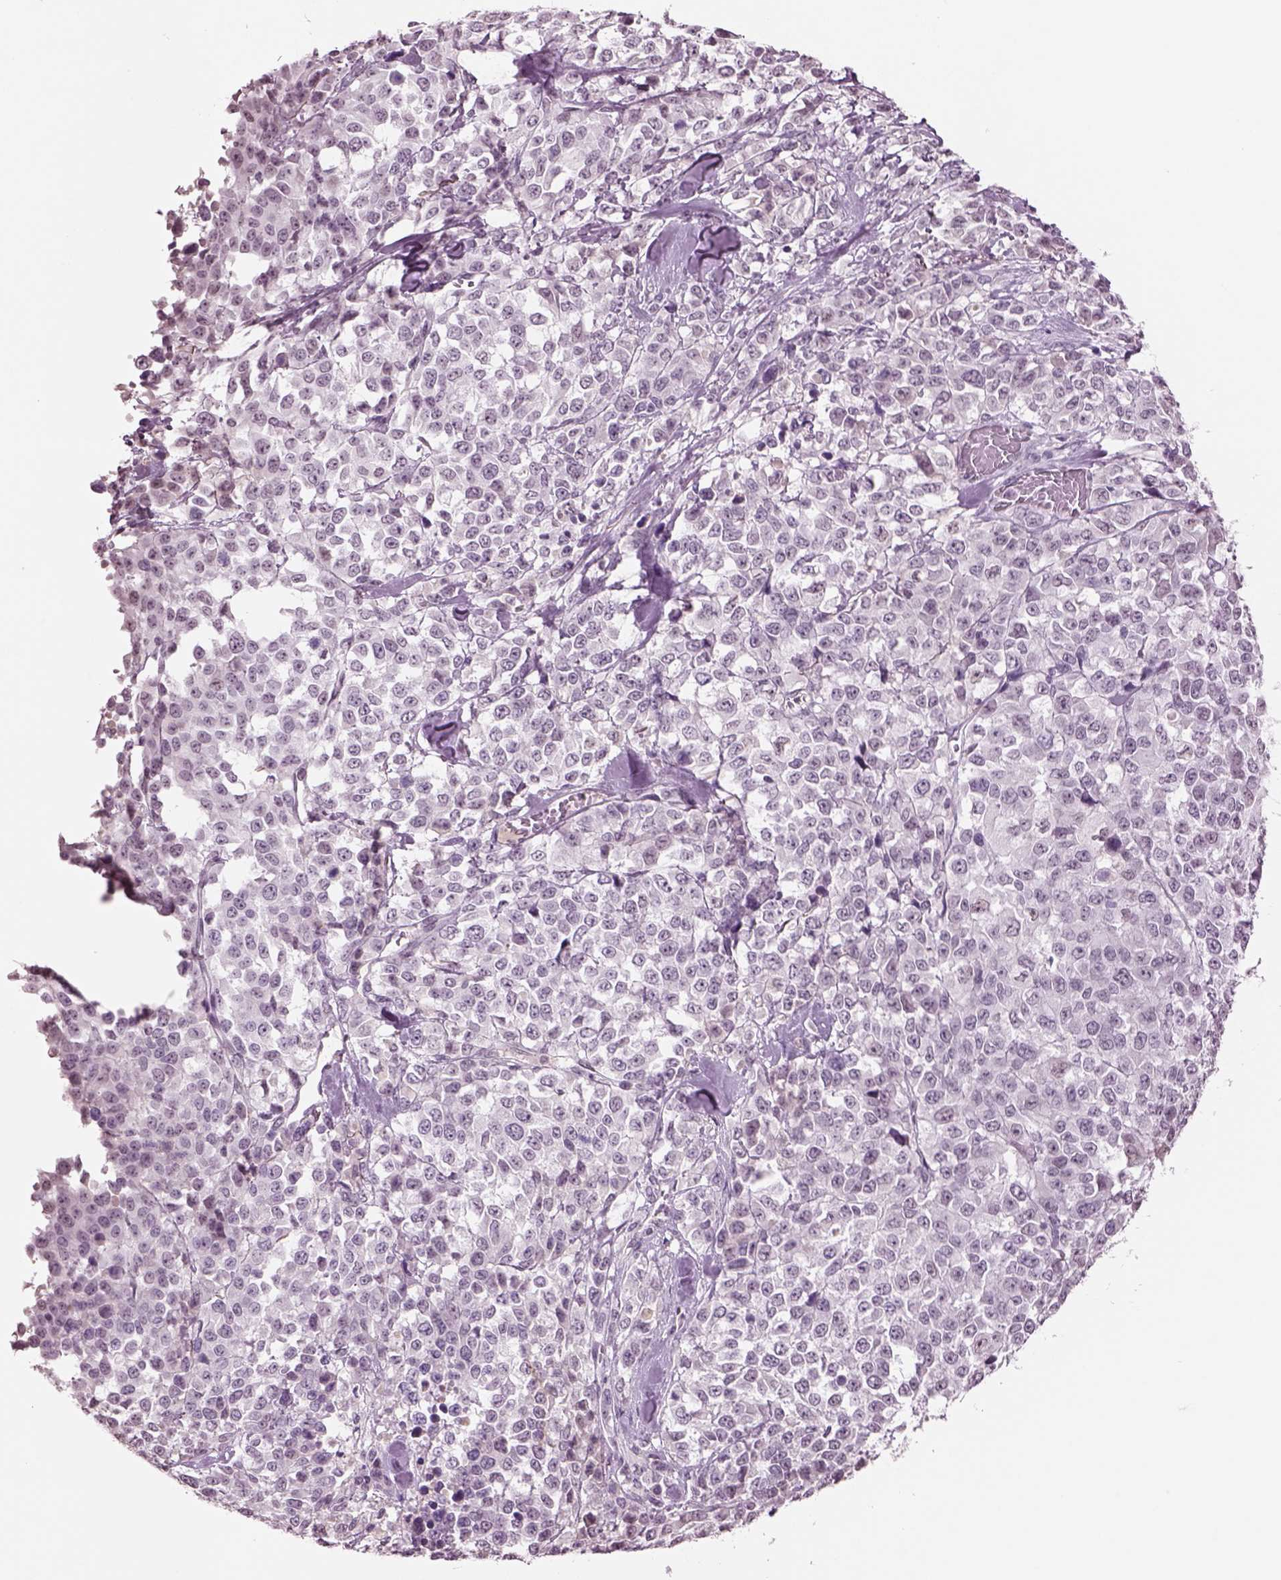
{"staining": {"intensity": "negative", "quantity": "none", "location": "none"}, "tissue": "melanoma", "cell_type": "Tumor cells", "image_type": "cancer", "snomed": [{"axis": "morphology", "description": "Malignant melanoma, Metastatic site"}, {"axis": "topography", "description": "Skin"}], "caption": "Immunohistochemistry of melanoma shows no staining in tumor cells.", "gene": "SEPHS1", "patient": {"sex": "male", "age": 84}}